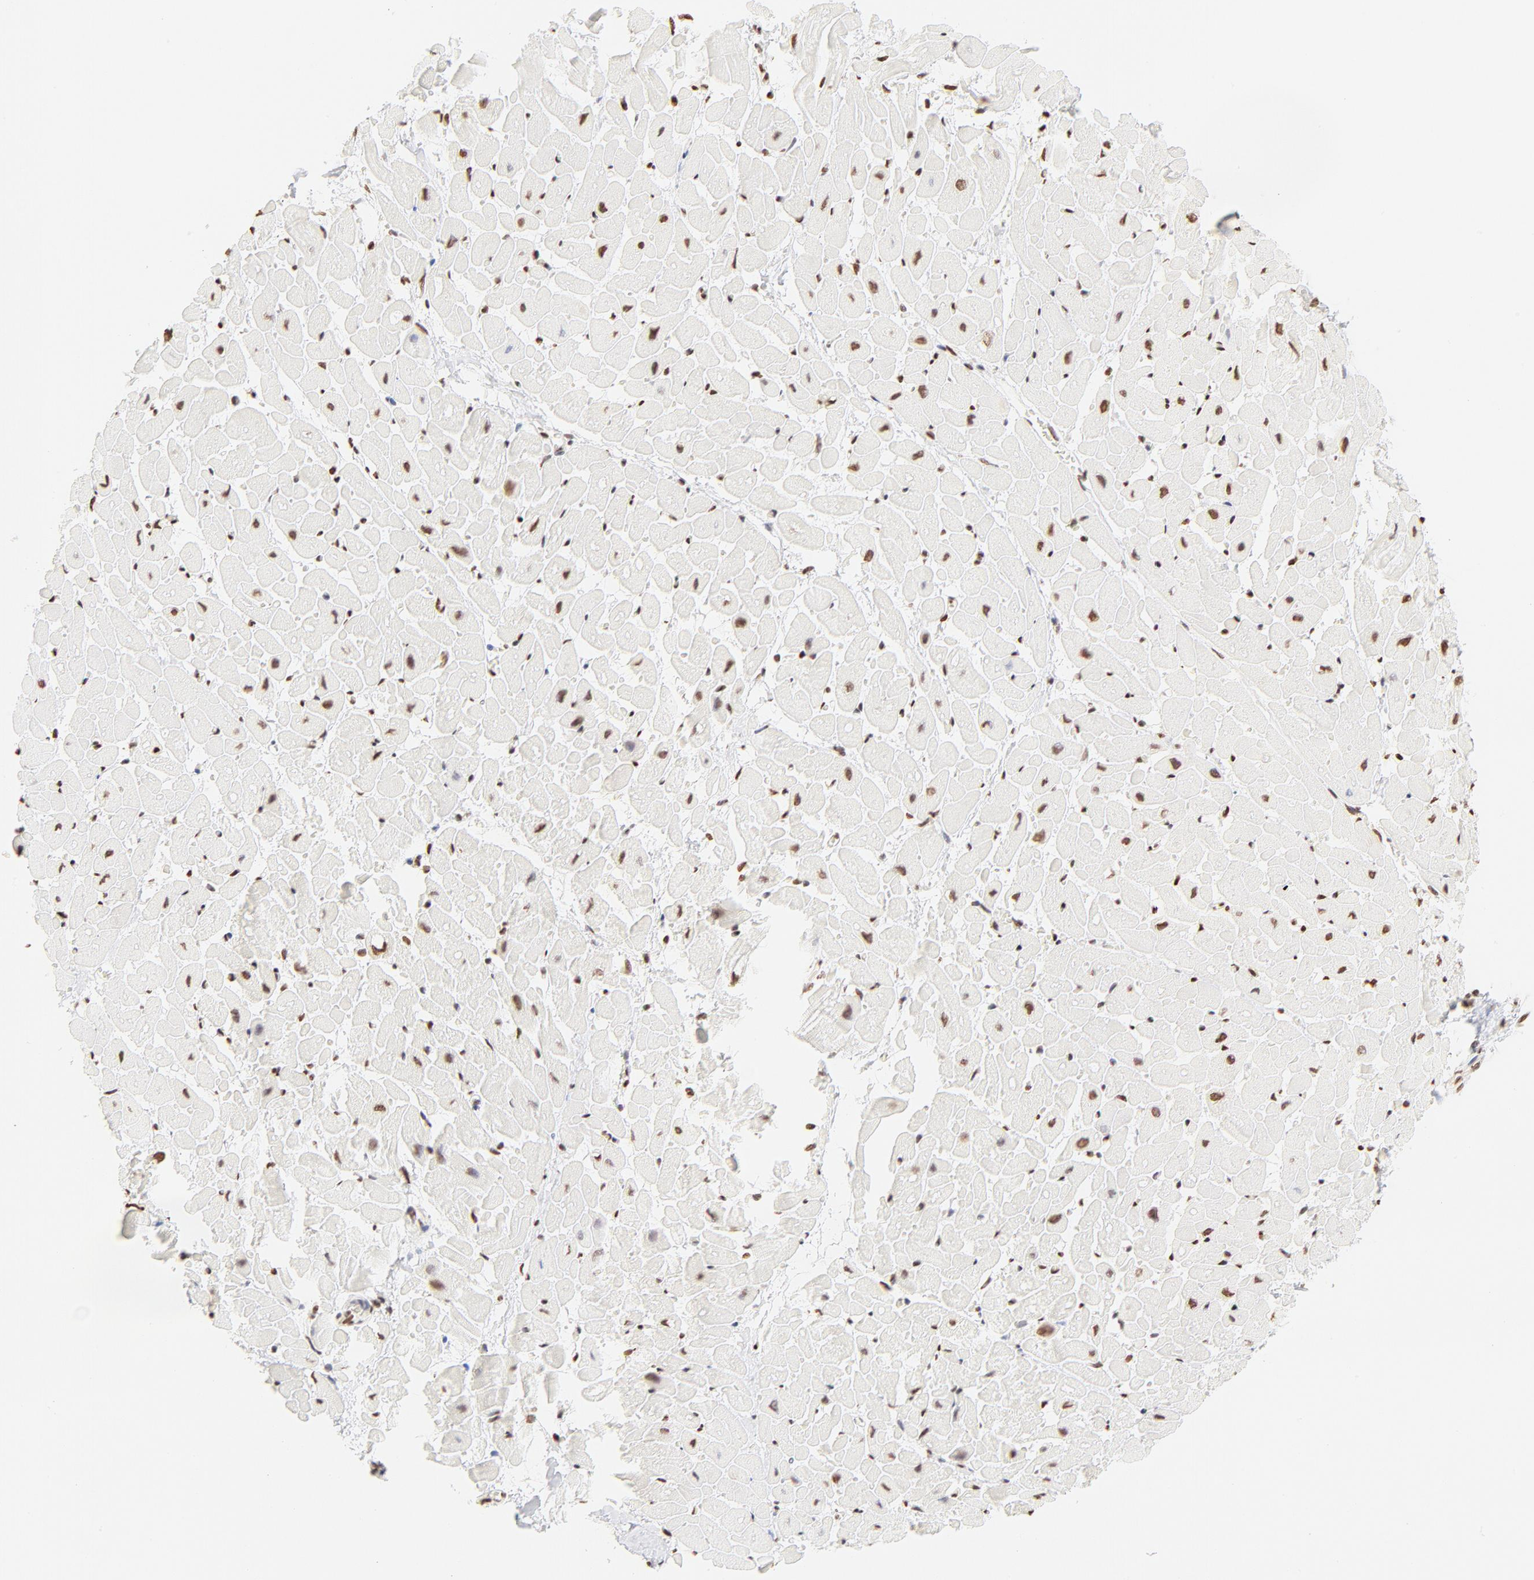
{"staining": {"intensity": "strong", "quantity": "25%-75%", "location": "cytoplasmic/membranous,nuclear"}, "tissue": "heart muscle", "cell_type": "Cardiomyocytes", "image_type": "normal", "snomed": [{"axis": "morphology", "description": "Normal tissue, NOS"}, {"axis": "topography", "description": "Heart"}], "caption": "This image displays unremarkable heart muscle stained with immunohistochemistry to label a protein in brown. The cytoplasmic/membranous,nuclear of cardiomyocytes show strong positivity for the protein. Nuclei are counter-stained blue.", "gene": "ZNF540", "patient": {"sex": "male", "age": 45}}